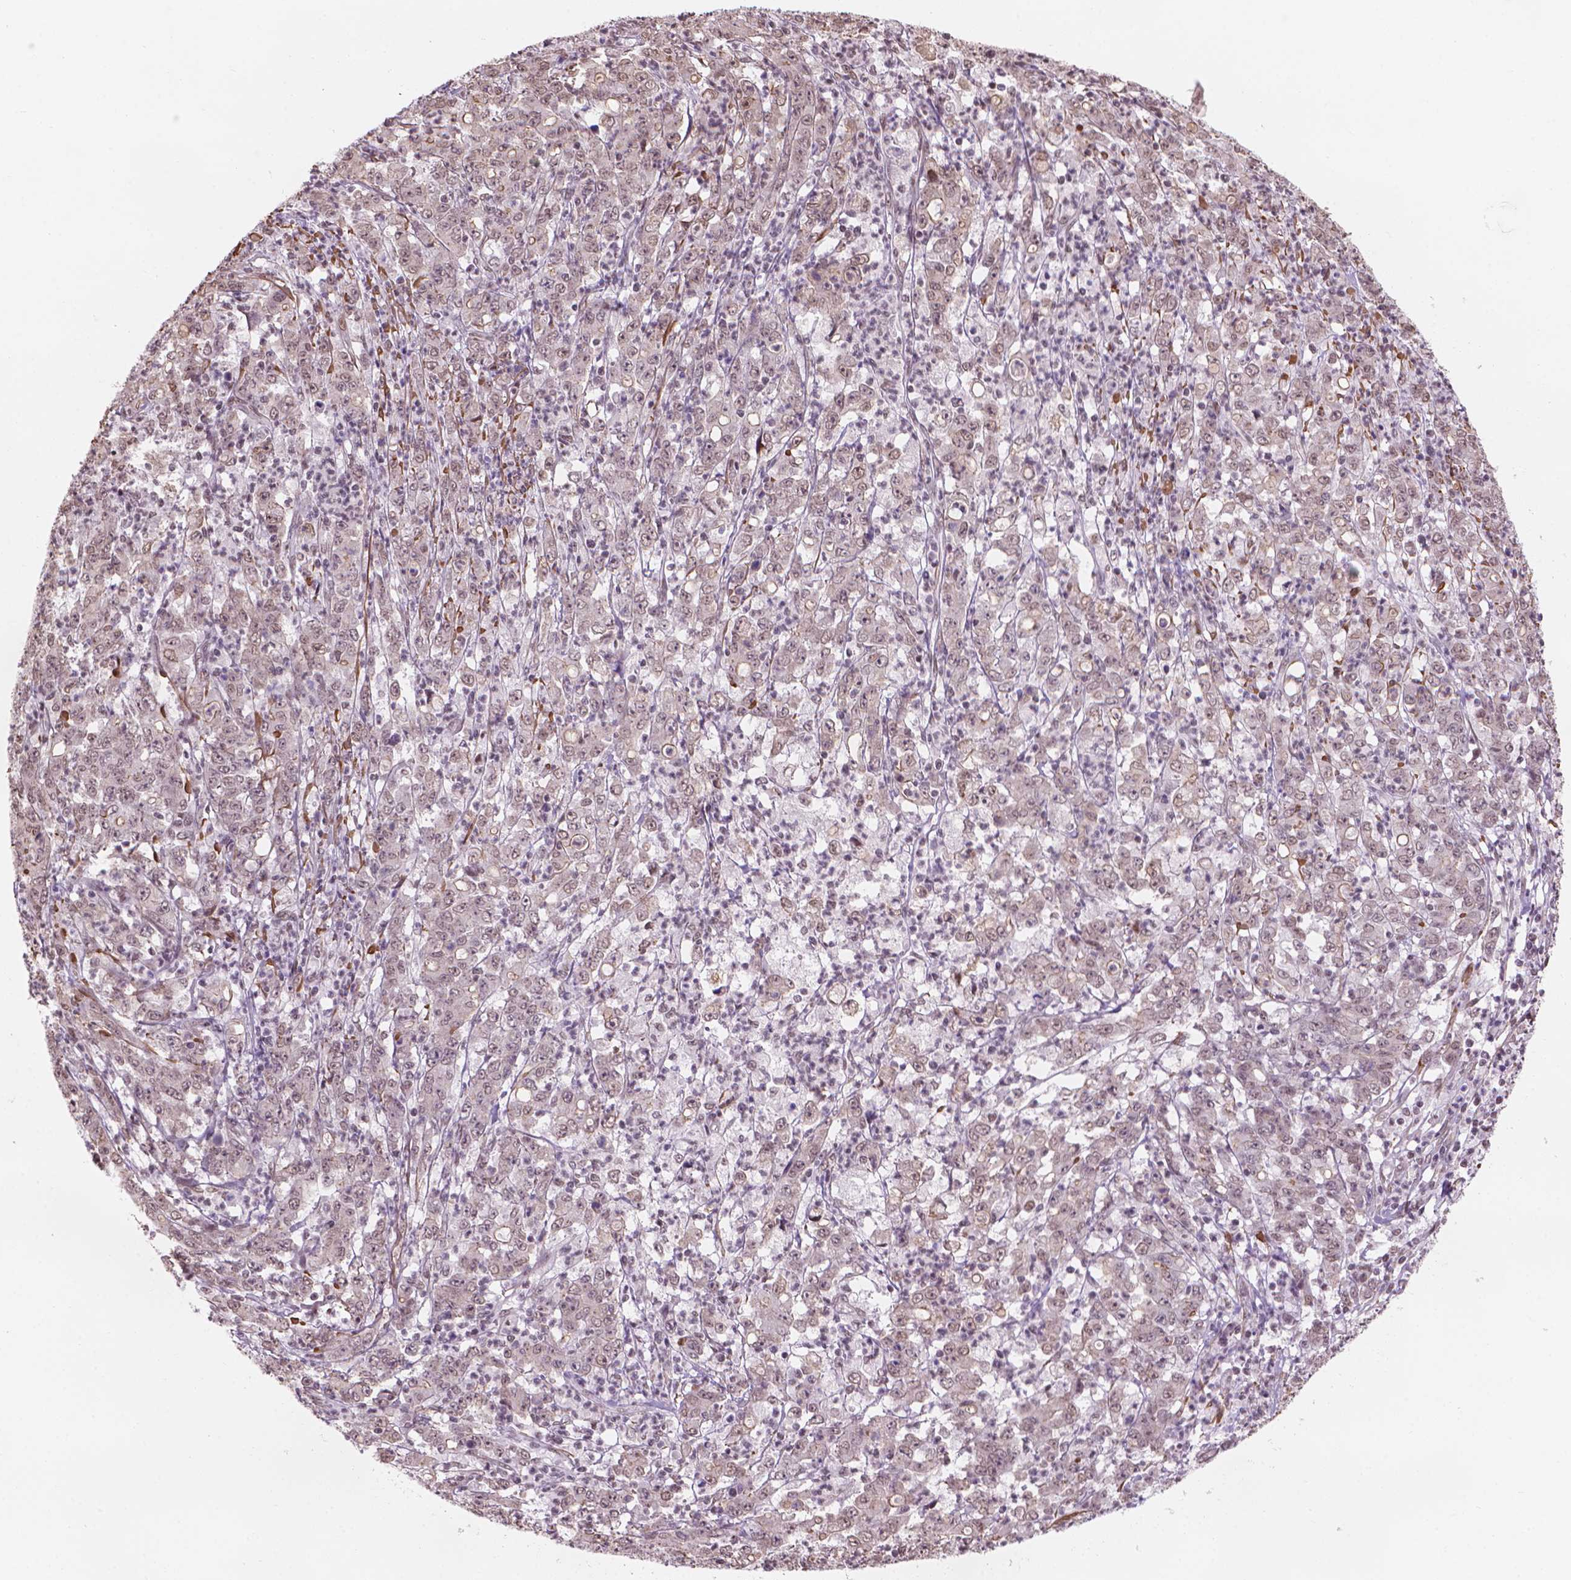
{"staining": {"intensity": "weak", "quantity": "<25%", "location": "nuclear"}, "tissue": "stomach cancer", "cell_type": "Tumor cells", "image_type": "cancer", "snomed": [{"axis": "morphology", "description": "Adenocarcinoma, NOS"}, {"axis": "topography", "description": "Stomach, lower"}], "caption": "The micrograph displays no significant staining in tumor cells of stomach cancer.", "gene": "HOXD4", "patient": {"sex": "female", "age": 71}}